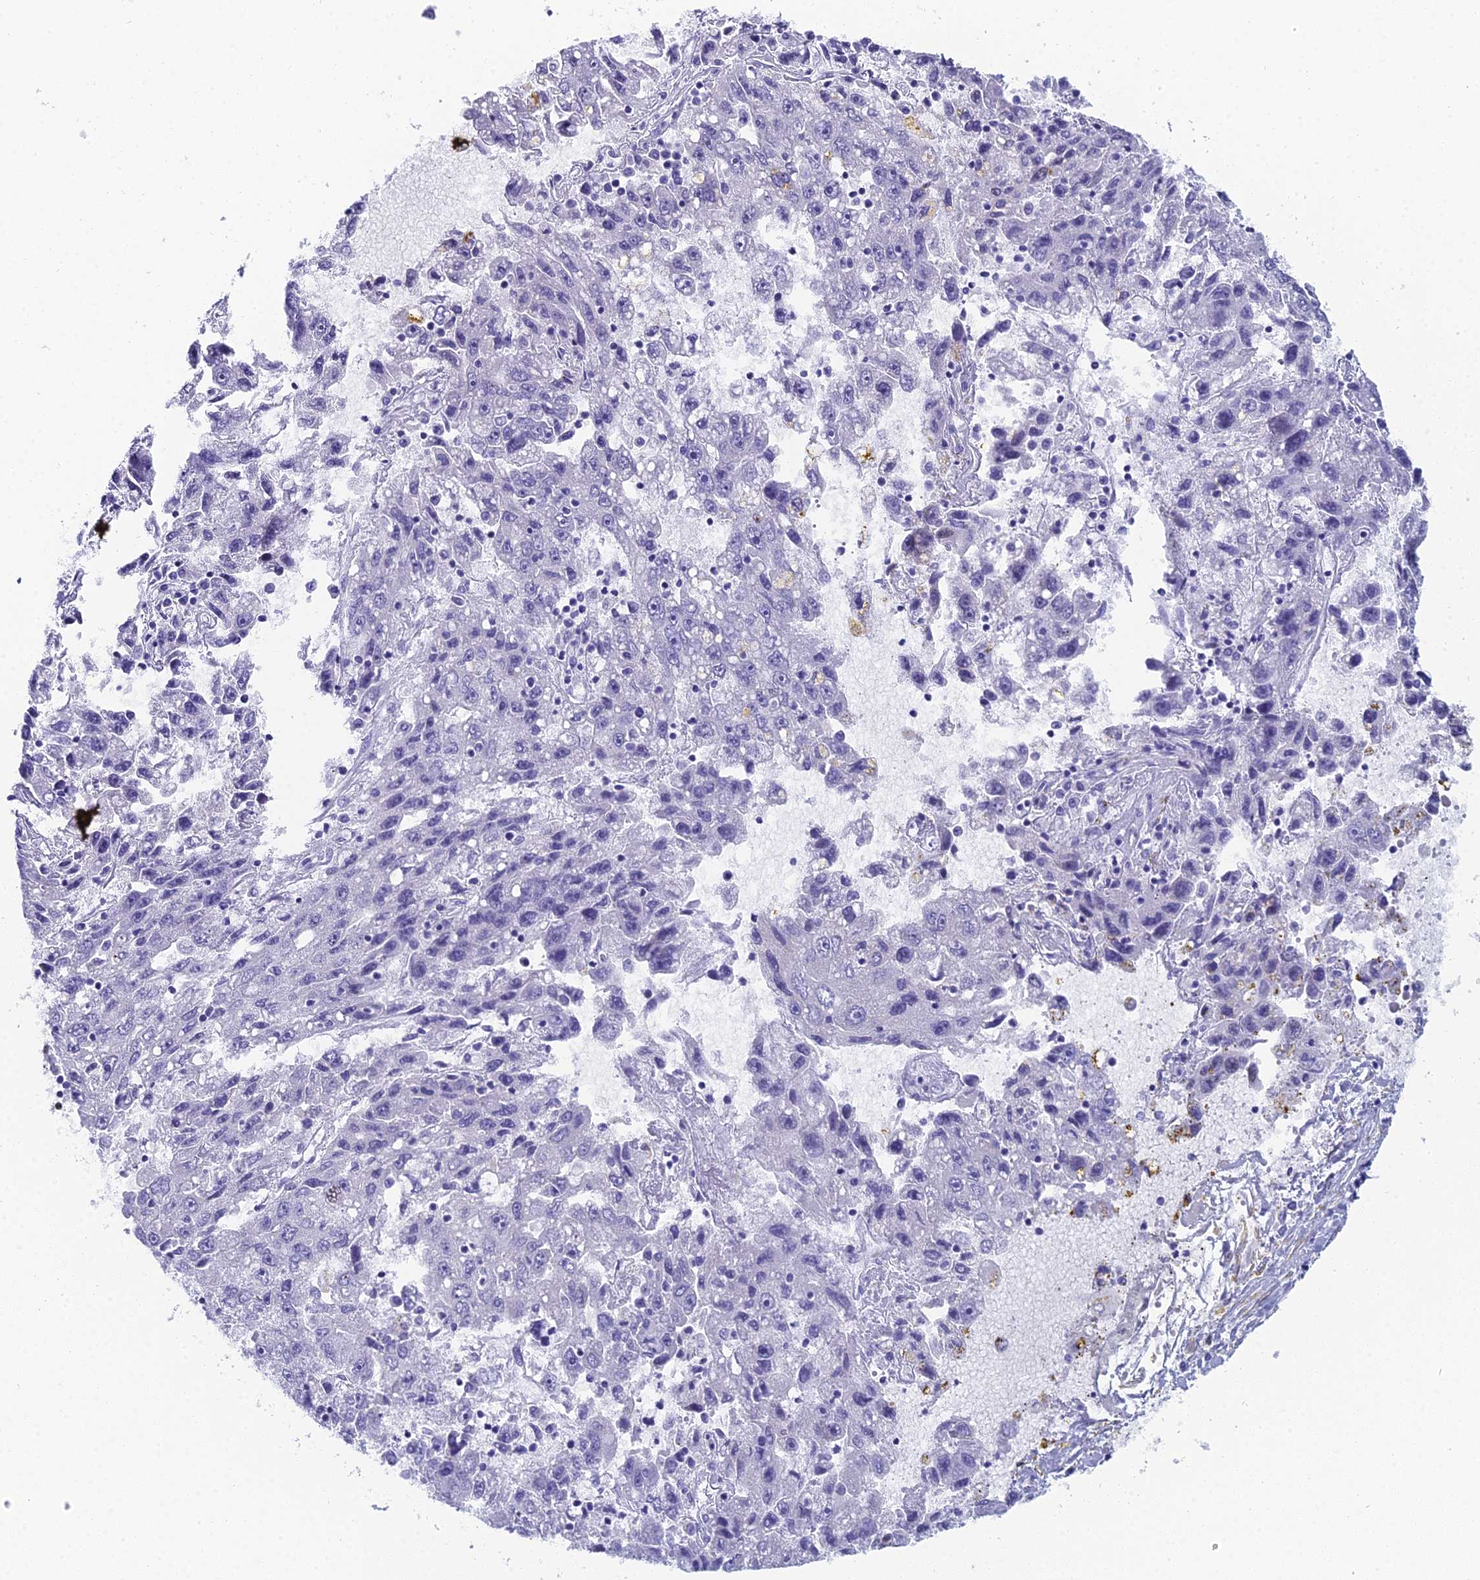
{"staining": {"intensity": "negative", "quantity": "none", "location": "none"}, "tissue": "liver cancer", "cell_type": "Tumor cells", "image_type": "cancer", "snomed": [{"axis": "morphology", "description": "Carcinoma, Hepatocellular, NOS"}, {"axis": "topography", "description": "Liver"}], "caption": "Protein analysis of hepatocellular carcinoma (liver) shows no significant staining in tumor cells.", "gene": "PRR22", "patient": {"sex": "male", "age": 49}}